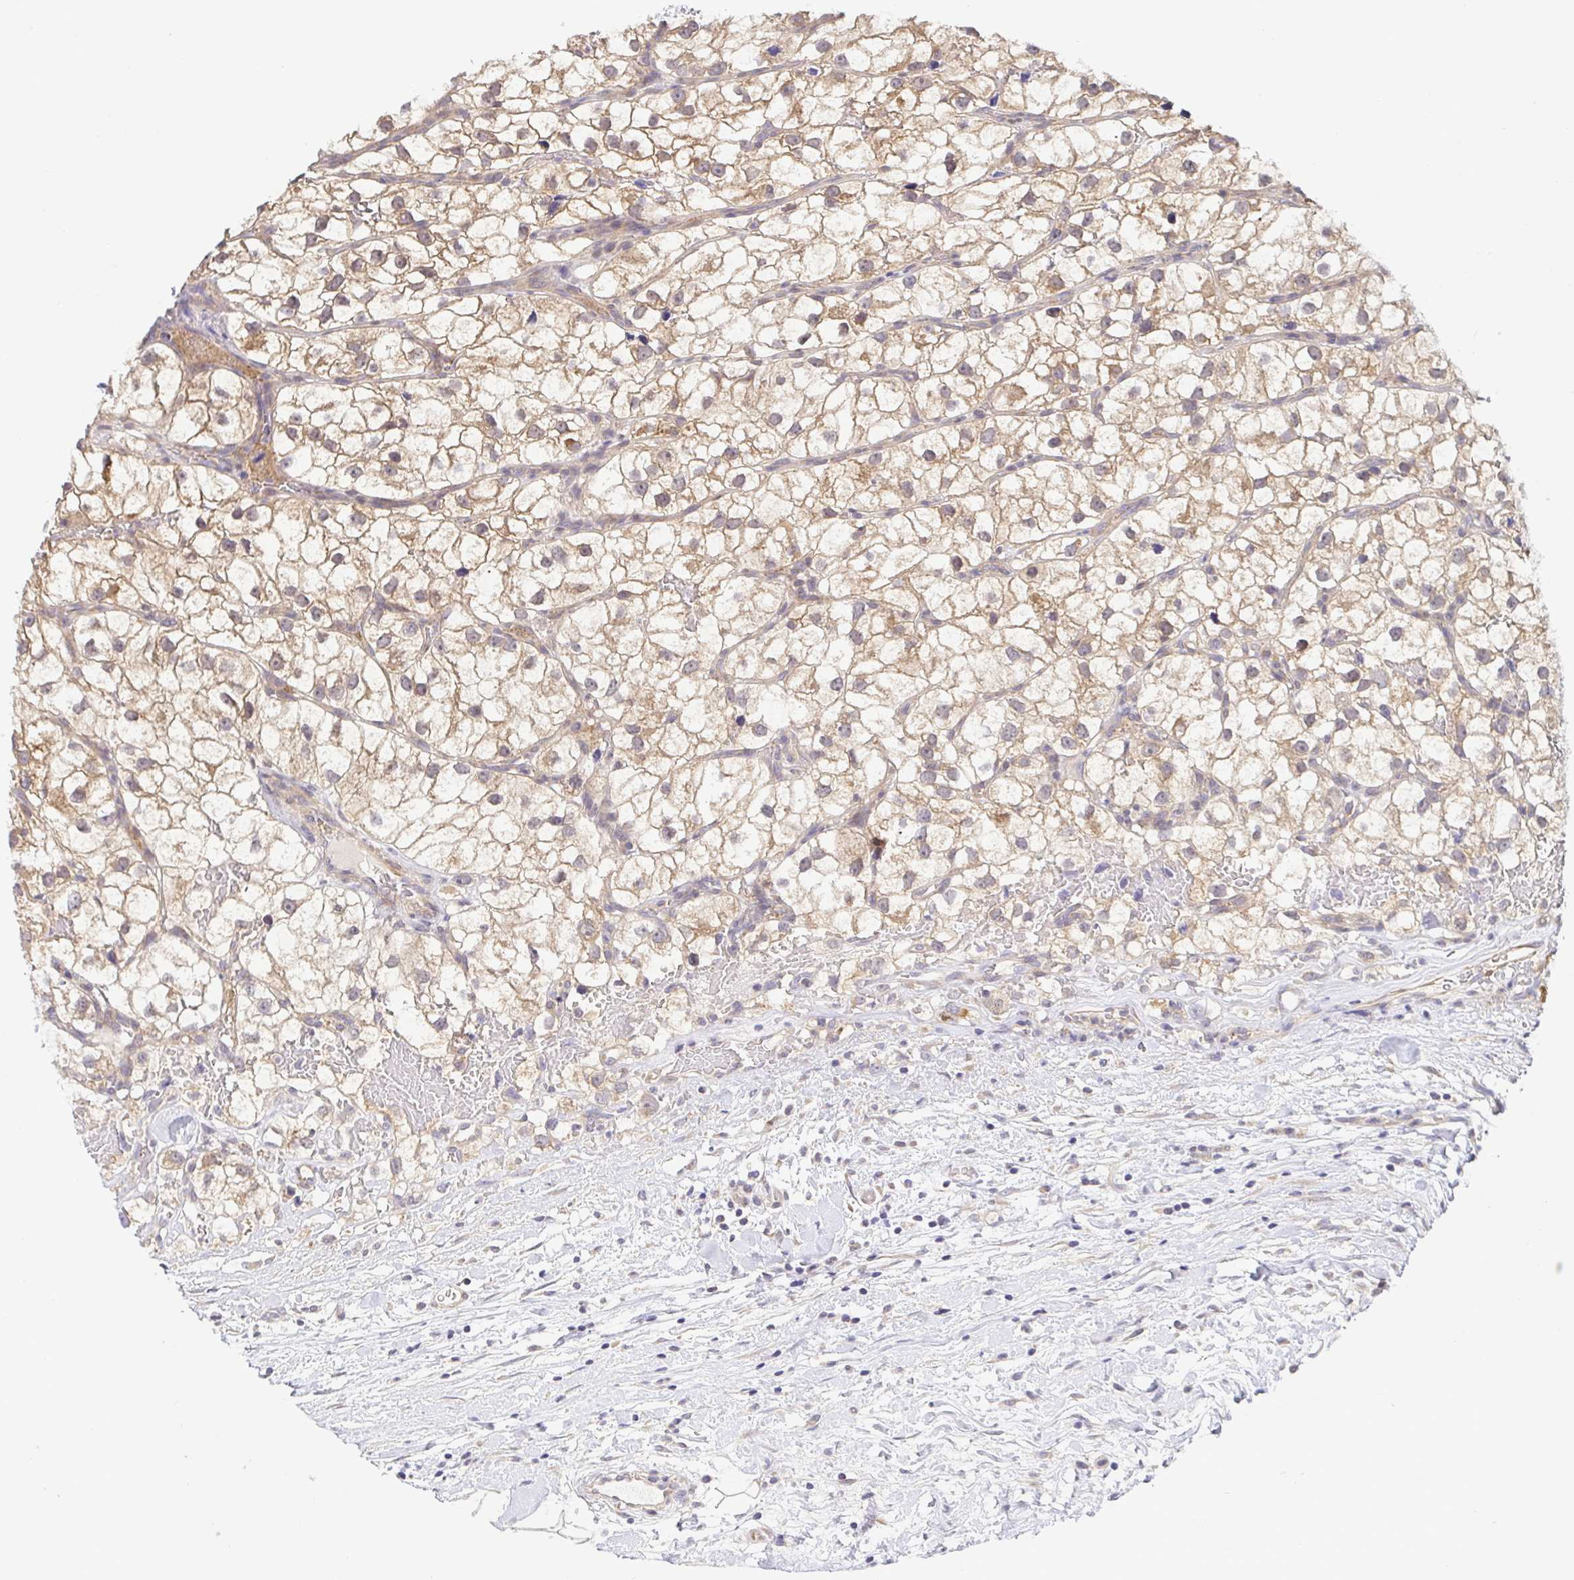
{"staining": {"intensity": "weak", "quantity": ">75%", "location": "cytoplasmic/membranous"}, "tissue": "renal cancer", "cell_type": "Tumor cells", "image_type": "cancer", "snomed": [{"axis": "morphology", "description": "Adenocarcinoma, NOS"}, {"axis": "topography", "description": "Kidney"}], "caption": "Renal adenocarcinoma stained with a protein marker exhibits weak staining in tumor cells.", "gene": "BCL2L1", "patient": {"sex": "male", "age": 59}}